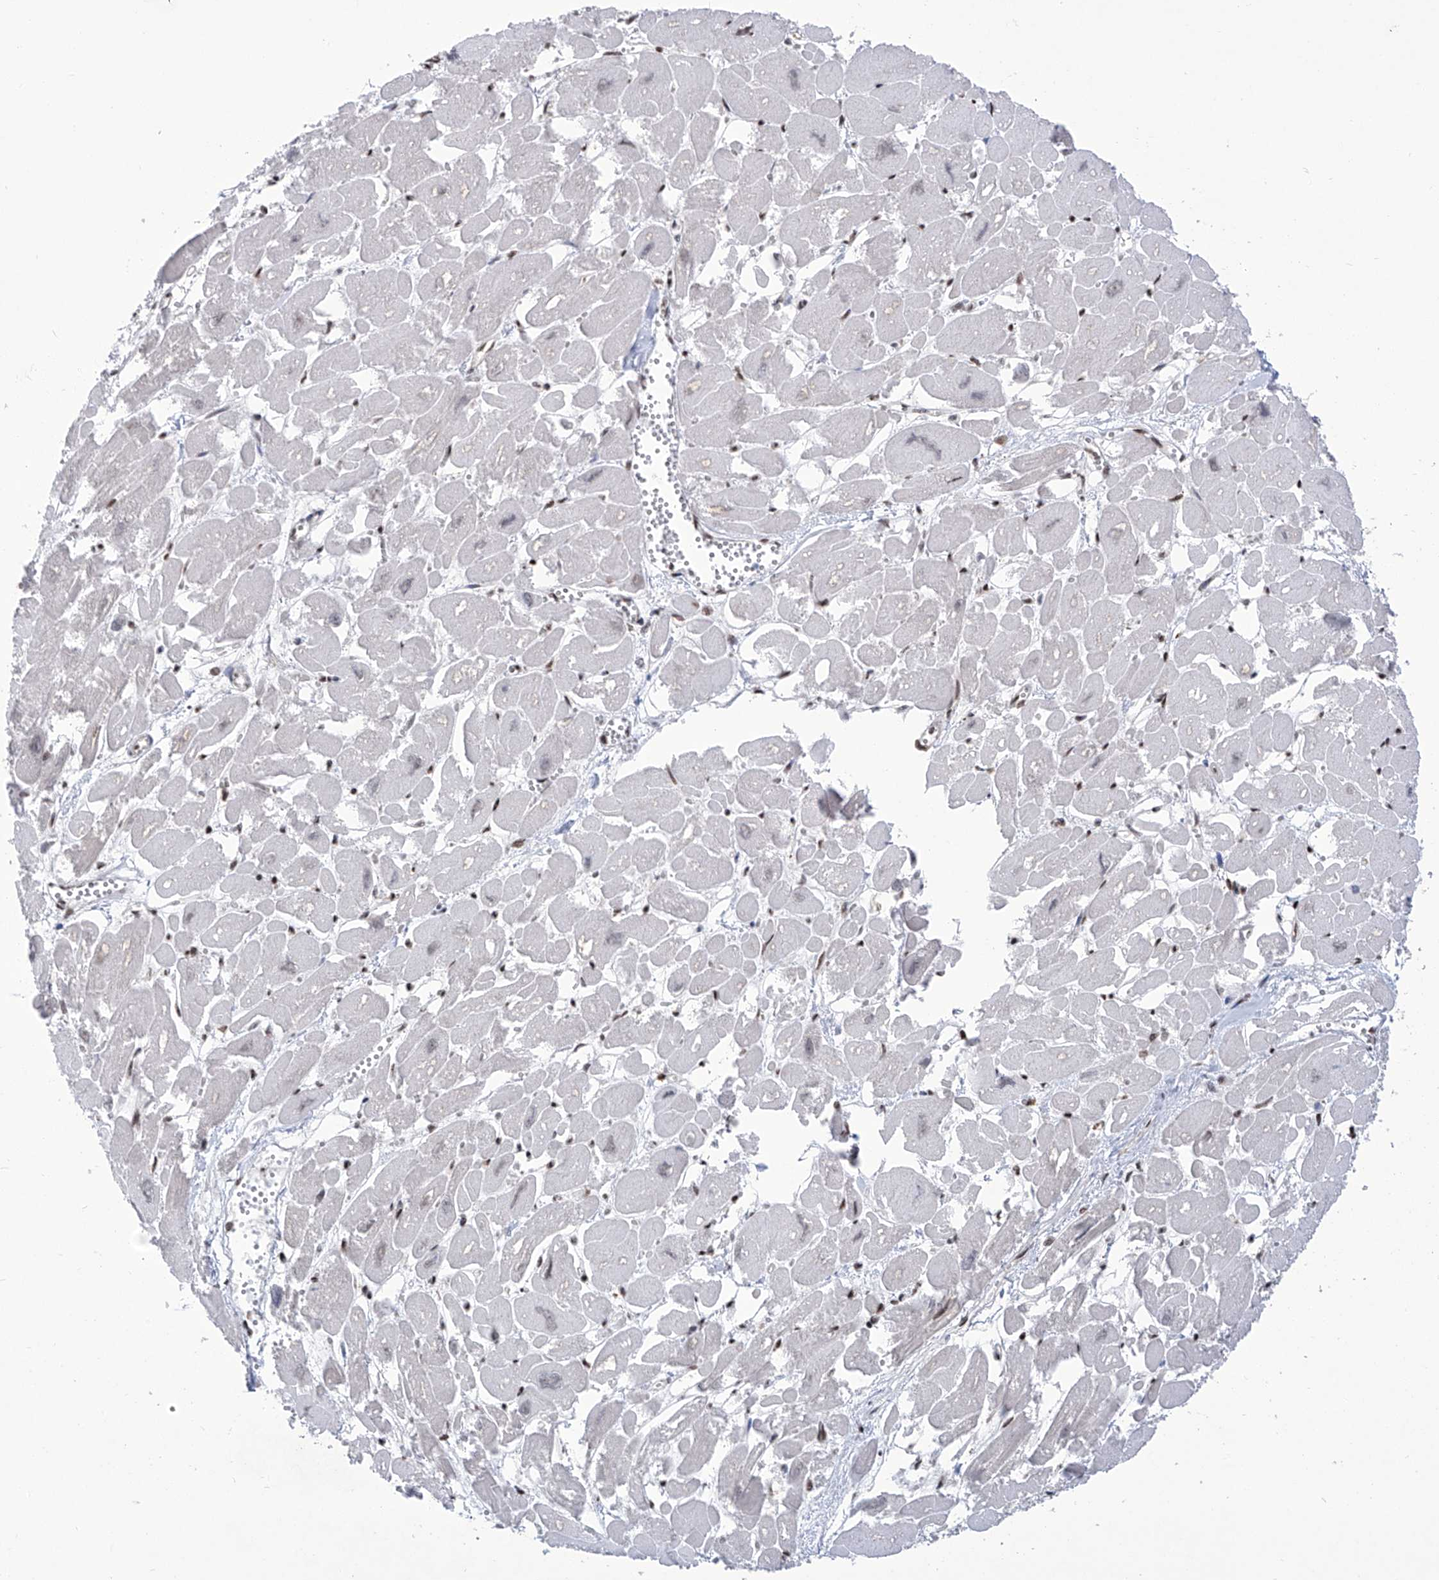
{"staining": {"intensity": "moderate", "quantity": "25%-75%", "location": "nuclear"}, "tissue": "heart muscle", "cell_type": "Cardiomyocytes", "image_type": "normal", "snomed": [{"axis": "morphology", "description": "Normal tissue, NOS"}, {"axis": "topography", "description": "Heart"}], "caption": "Immunohistochemistry (IHC) of normal human heart muscle reveals medium levels of moderate nuclear positivity in approximately 25%-75% of cardiomyocytes.", "gene": "FBXL4", "patient": {"sex": "male", "age": 54}}